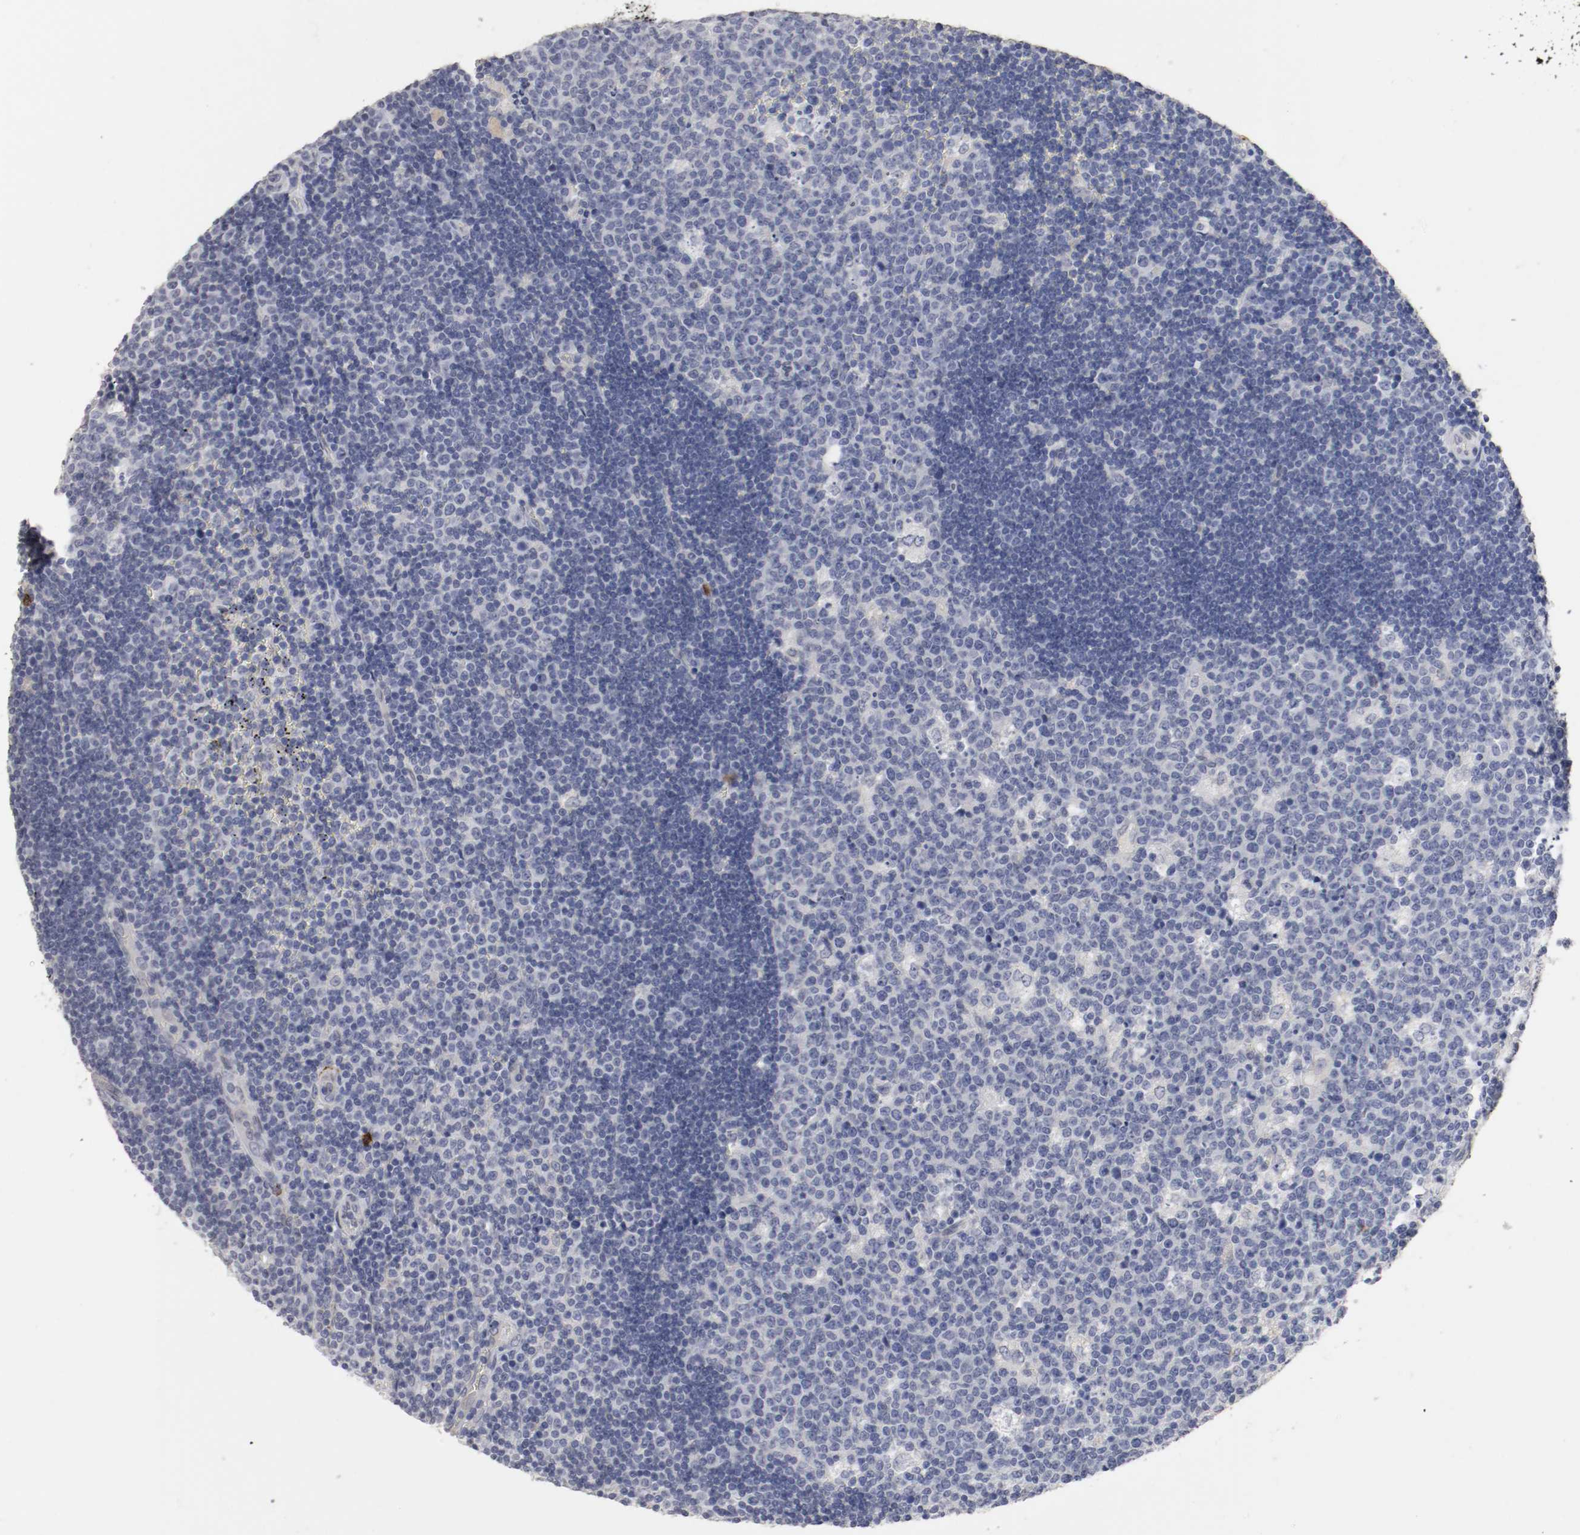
{"staining": {"intensity": "negative", "quantity": "none", "location": "none"}, "tissue": "lymph node", "cell_type": "Germinal center cells", "image_type": "normal", "snomed": [{"axis": "morphology", "description": "Normal tissue, NOS"}, {"axis": "topography", "description": "Lymph node"}, {"axis": "topography", "description": "Salivary gland"}], "caption": "The micrograph reveals no staining of germinal center cells in unremarkable lymph node.", "gene": "KIT", "patient": {"sex": "male", "age": 8}}